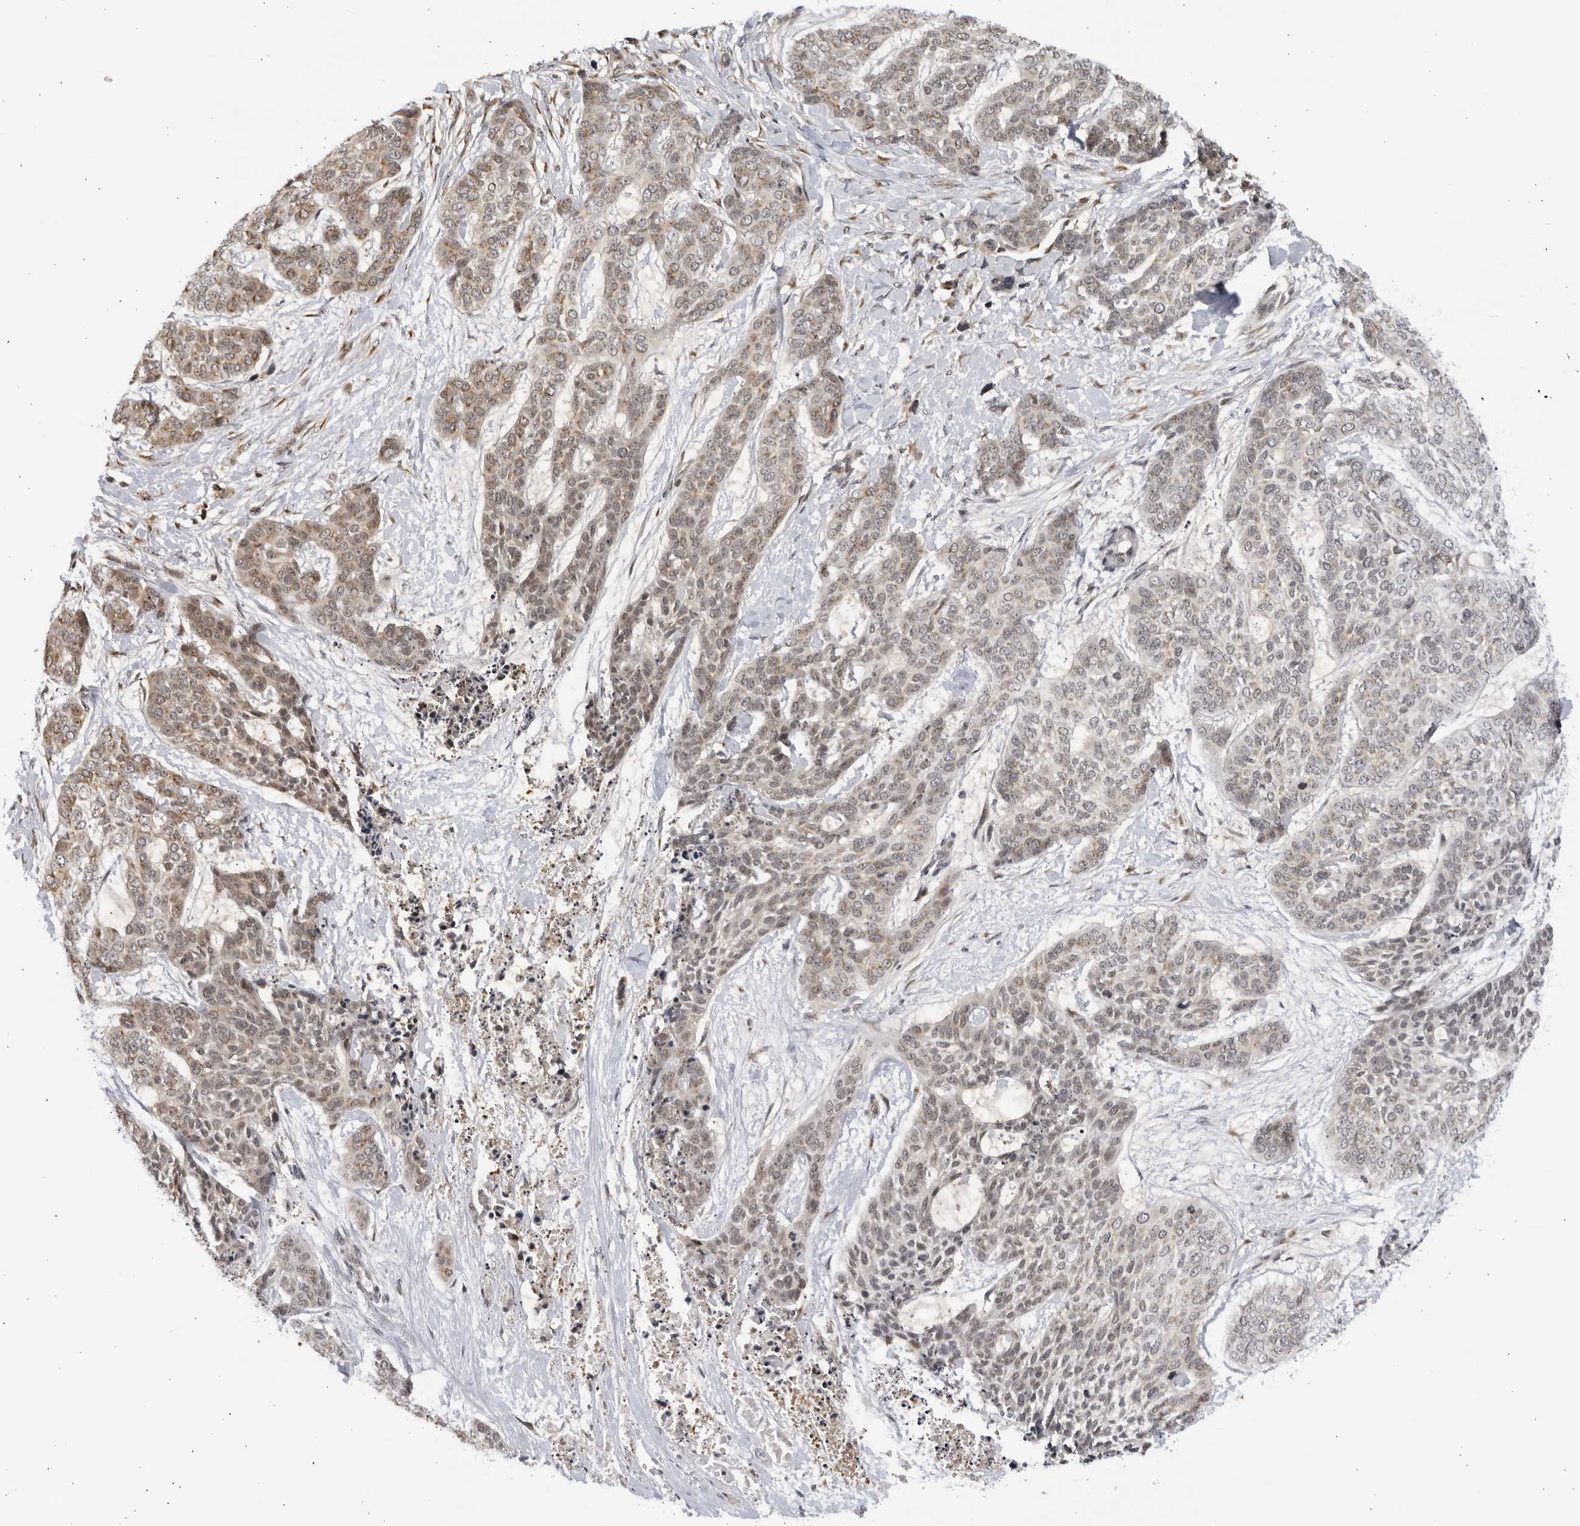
{"staining": {"intensity": "weak", "quantity": "<25%", "location": "cytoplasmic/membranous,nuclear"}, "tissue": "skin cancer", "cell_type": "Tumor cells", "image_type": "cancer", "snomed": [{"axis": "morphology", "description": "Basal cell carcinoma"}, {"axis": "topography", "description": "Skin"}], "caption": "This is an immunohistochemistry (IHC) histopathology image of skin cancer. There is no expression in tumor cells.", "gene": "RASGEF1C", "patient": {"sex": "female", "age": 64}}